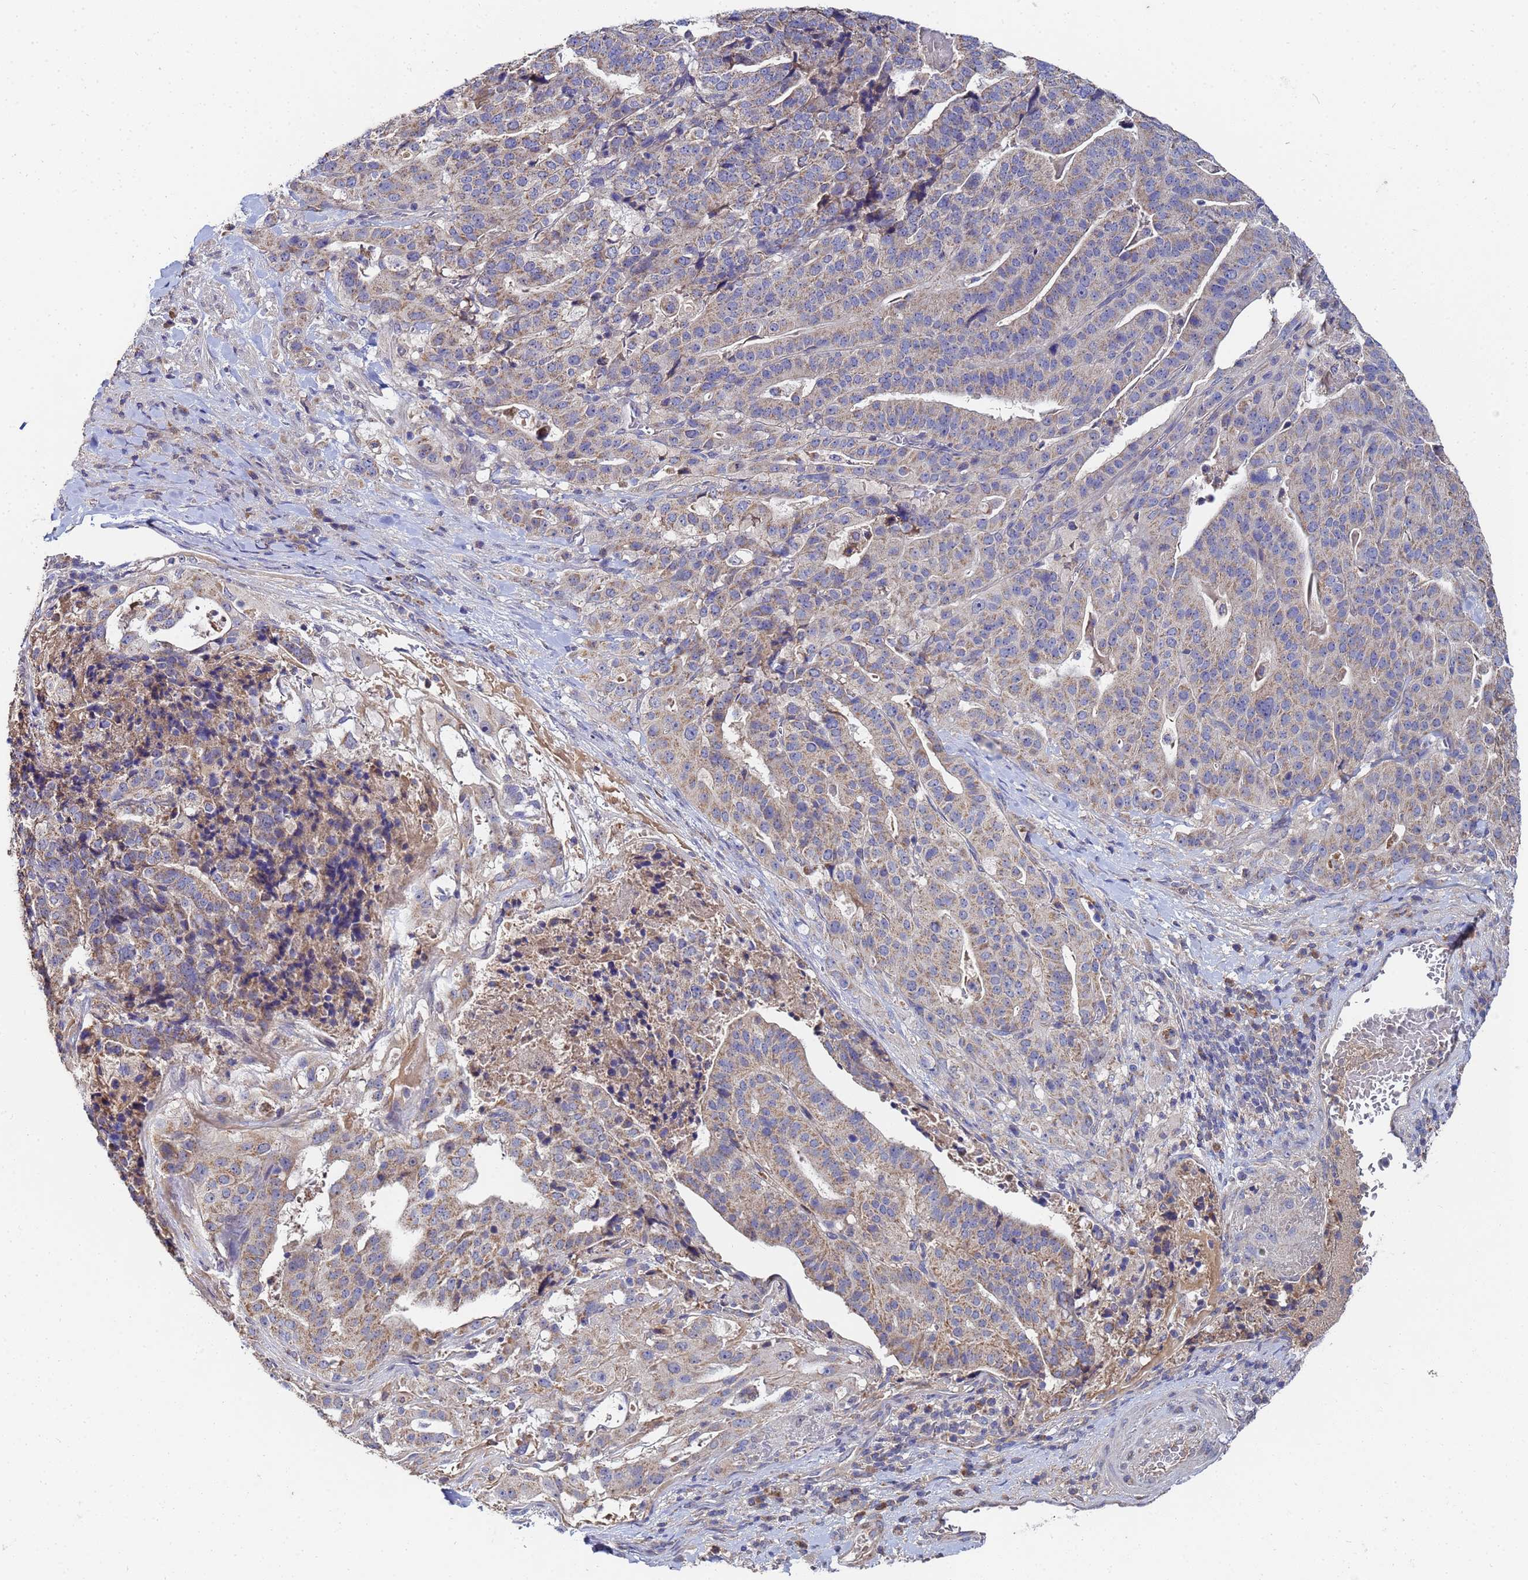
{"staining": {"intensity": "weak", "quantity": "25%-75%", "location": "cytoplasmic/membranous"}, "tissue": "stomach cancer", "cell_type": "Tumor cells", "image_type": "cancer", "snomed": [{"axis": "morphology", "description": "Adenocarcinoma, NOS"}, {"axis": "topography", "description": "Stomach"}], "caption": "Protein positivity by immunohistochemistry exhibits weak cytoplasmic/membranous expression in approximately 25%-75% of tumor cells in stomach cancer.", "gene": "C5orf34", "patient": {"sex": "male", "age": 48}}